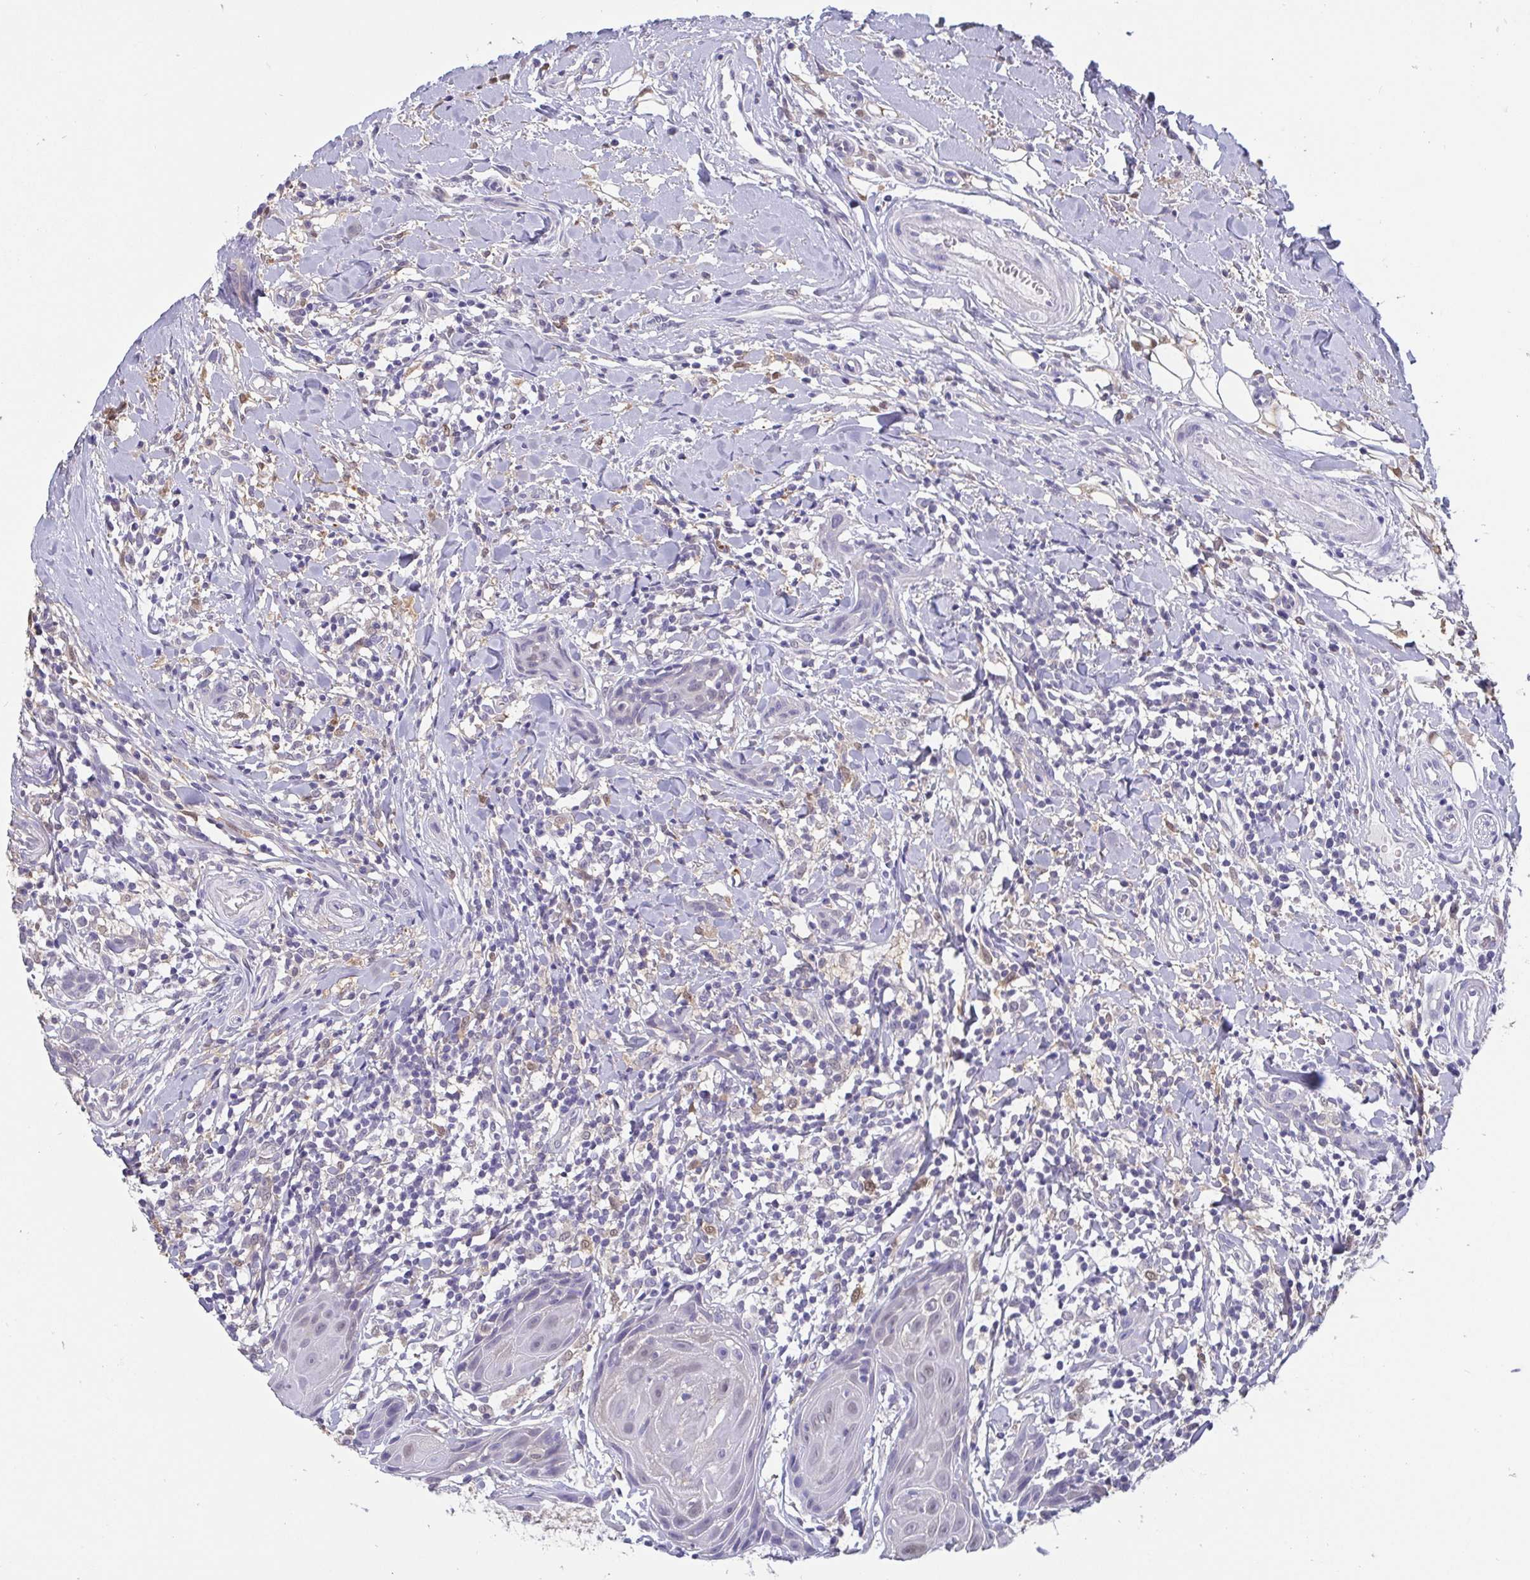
{"staining": {"intensity": "negative", "quantity": "none", "location": "none"}, "tissue": "head and neck cancer", "cell_type": "Tumor cells", "image_type": "cancer", "snomed": [{"axis": "morphology", "description": "Squamous cell carcinoma, NOS"}, {"axis": "topography", "description": "Oral tissue"}, {"axis": "topography", "description": "Head-Neck"}], "caption": "There is no significant positivity in tumor cells of head and neck cancer (squamous cell carcinoma).", "gene": "IDH1", "patient": {"sex": "male", "age": 49}}